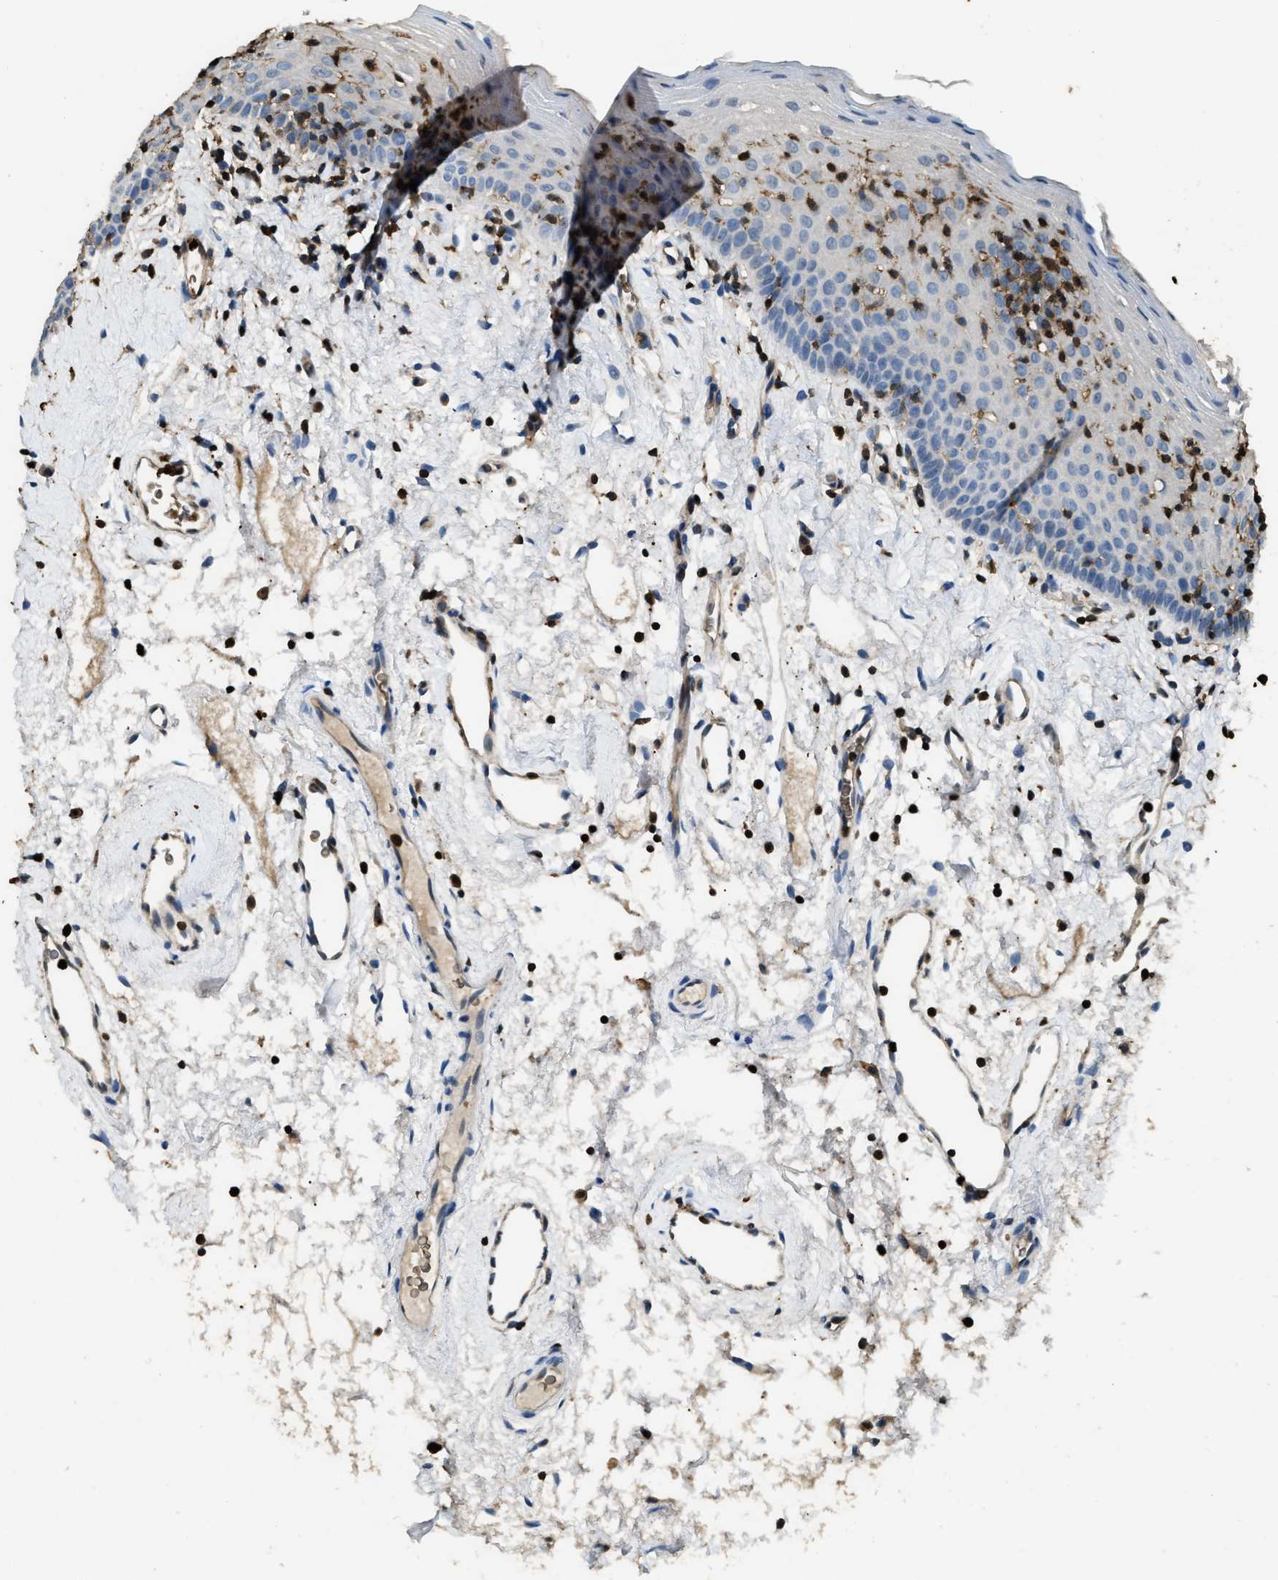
{"staining": {"intensity": "negative", "quantity": "none", "location": "none"}, "tissue": "oral mucosa", "cell_type": "Squamous epithelial cells", "image_type": "normal", "snomed": [{"axis": "morphology", "description": "Normal tissue, NOS"}, {"axis": "topography", "description": "Oral tissue"}], "caption": "IHC micrograph of normal oral mucosa stained for a protein (brown), which exhibits no staining in squamous epithelial cells.", "gene": "ARHGDIB", "patient": {"sex": "male", "age": 66}}